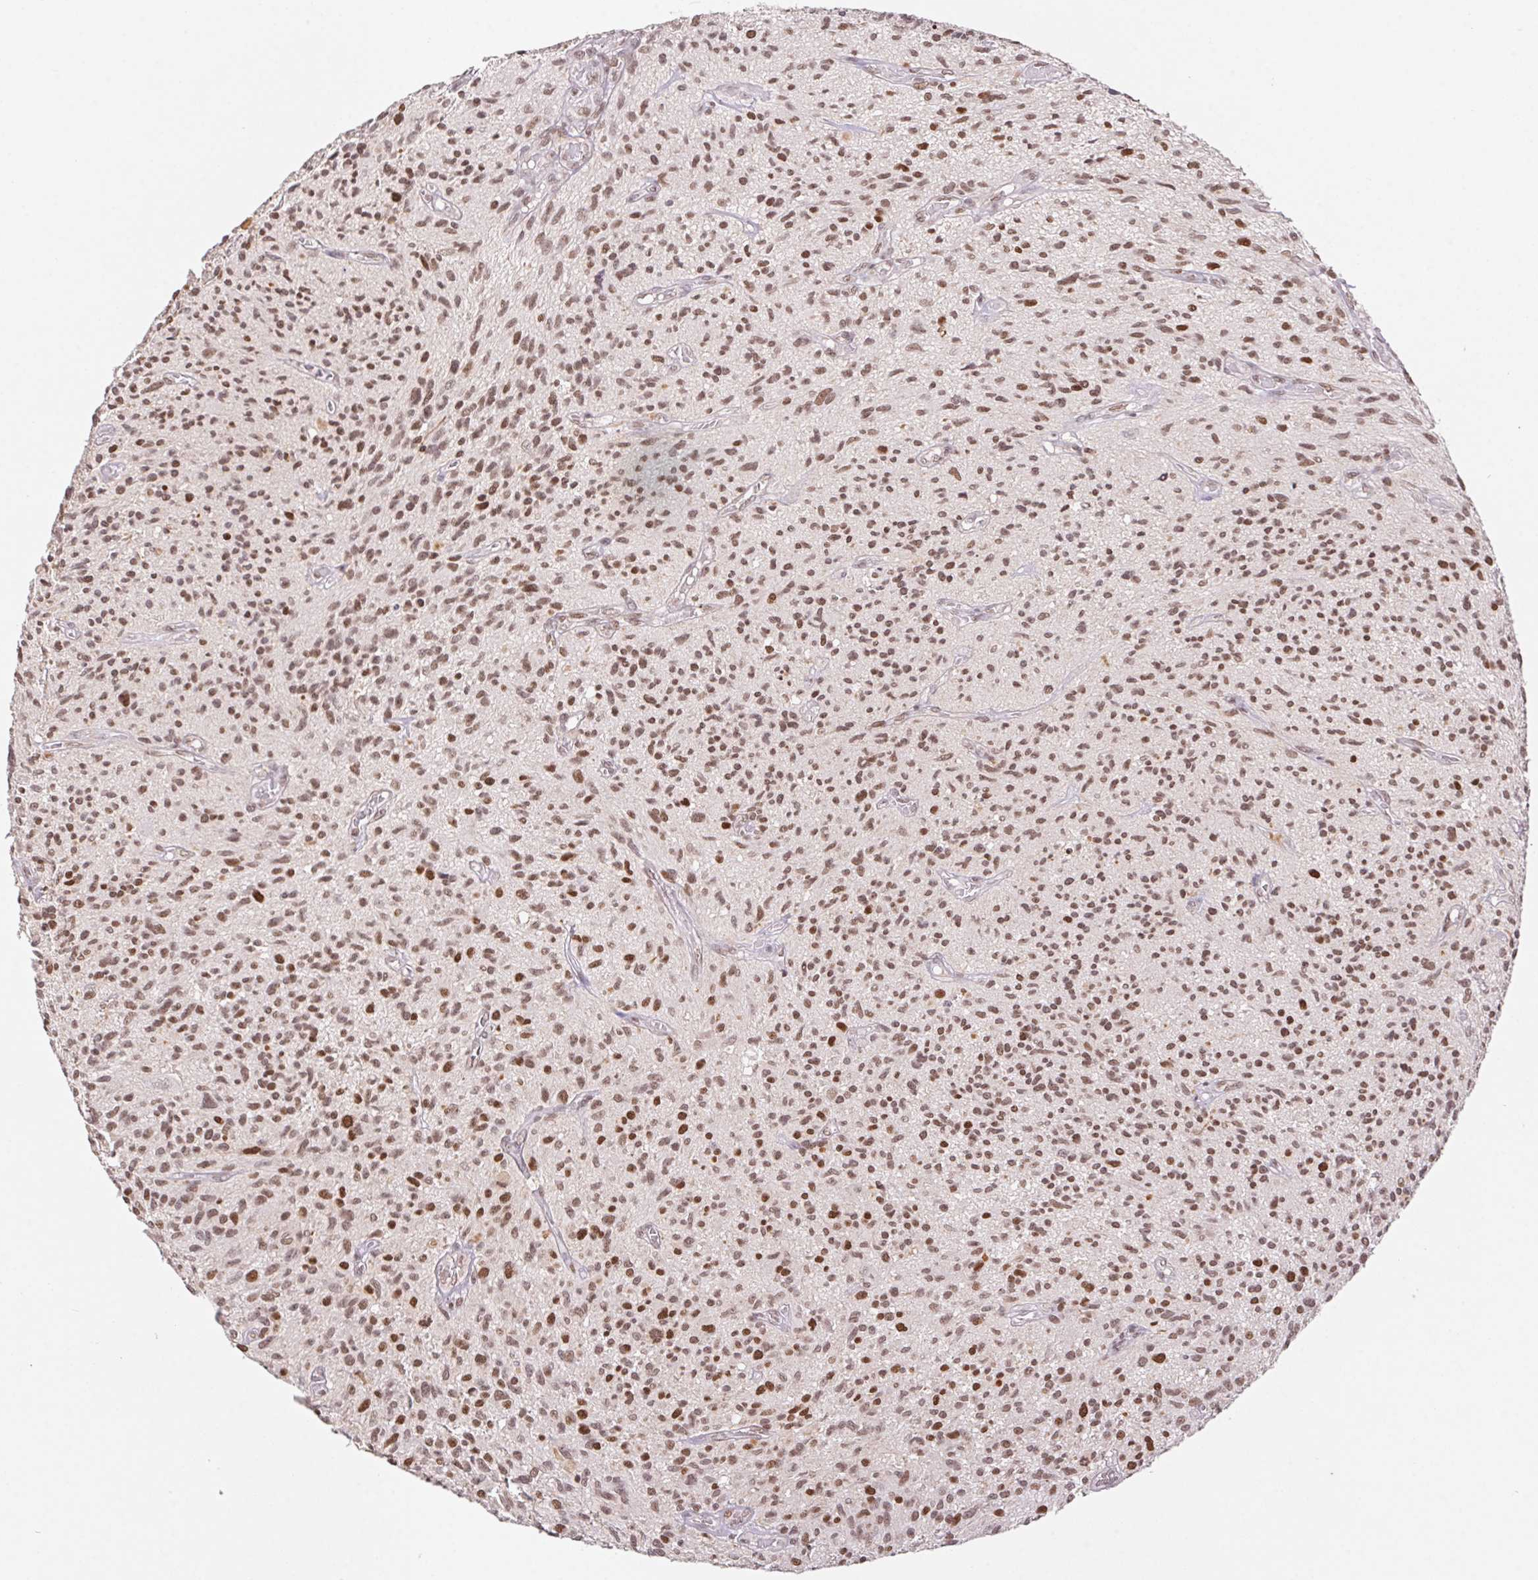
{"staining": {"intensity": "moderate", "quantity": ">75%", "location": "nuclear"}, "tissue": "glioma", "cell_type": "Tumor cells", "image_type": "cancer", "snomed": [{"axis": "morphology", "description": "Glioma, malignant, High grade"}, {"axis": "topography", "description": "Brain"}], "caption": "Glioma stained with a brown dye shows moderate nuclear positive expression in approximately >75% of tumor cells.", "gene": "POLD3", "patient": {"sex": "male", "age": 75}}